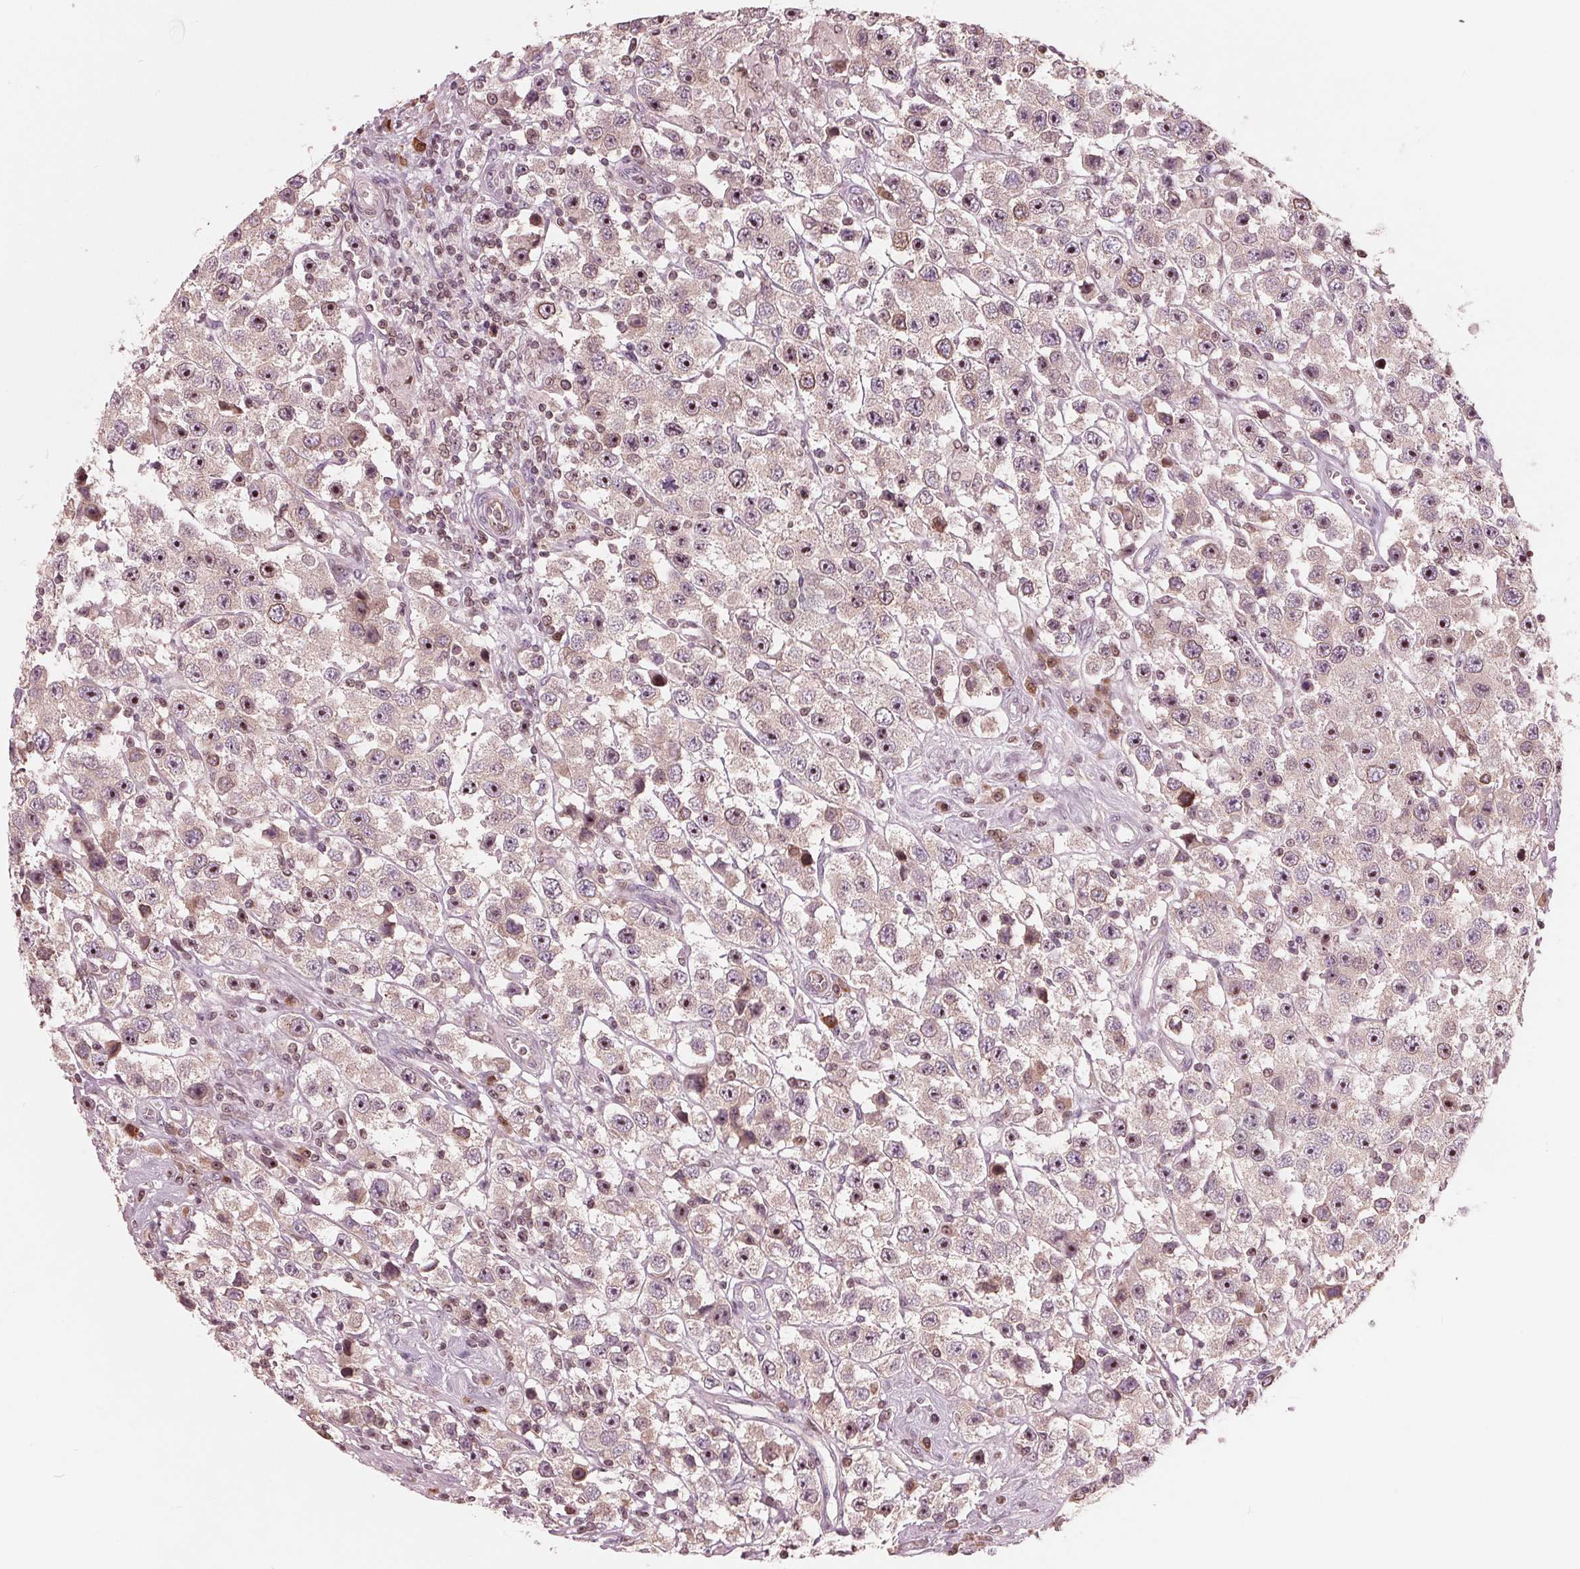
{"staining": {"intensity": "strong", "quantity": "25%-75%", "location": "nuclear"}, "tissue": "testis cancer", "cell_type": "Tumor cells", "image_type": "cancer", "snomed": [{"axis": "morphology", "description": "Seminoma, NOS"}, {"axis": "topography", "description": "Testis"}], "caption": "About 25%-75% of tumor cells in human testis cancer (seminoma) show strong nuclear protein expression as visualized by brown immunohistochemical staining.", "gene": "NUP210", "patient": {"sex": "male", "age": 45}}